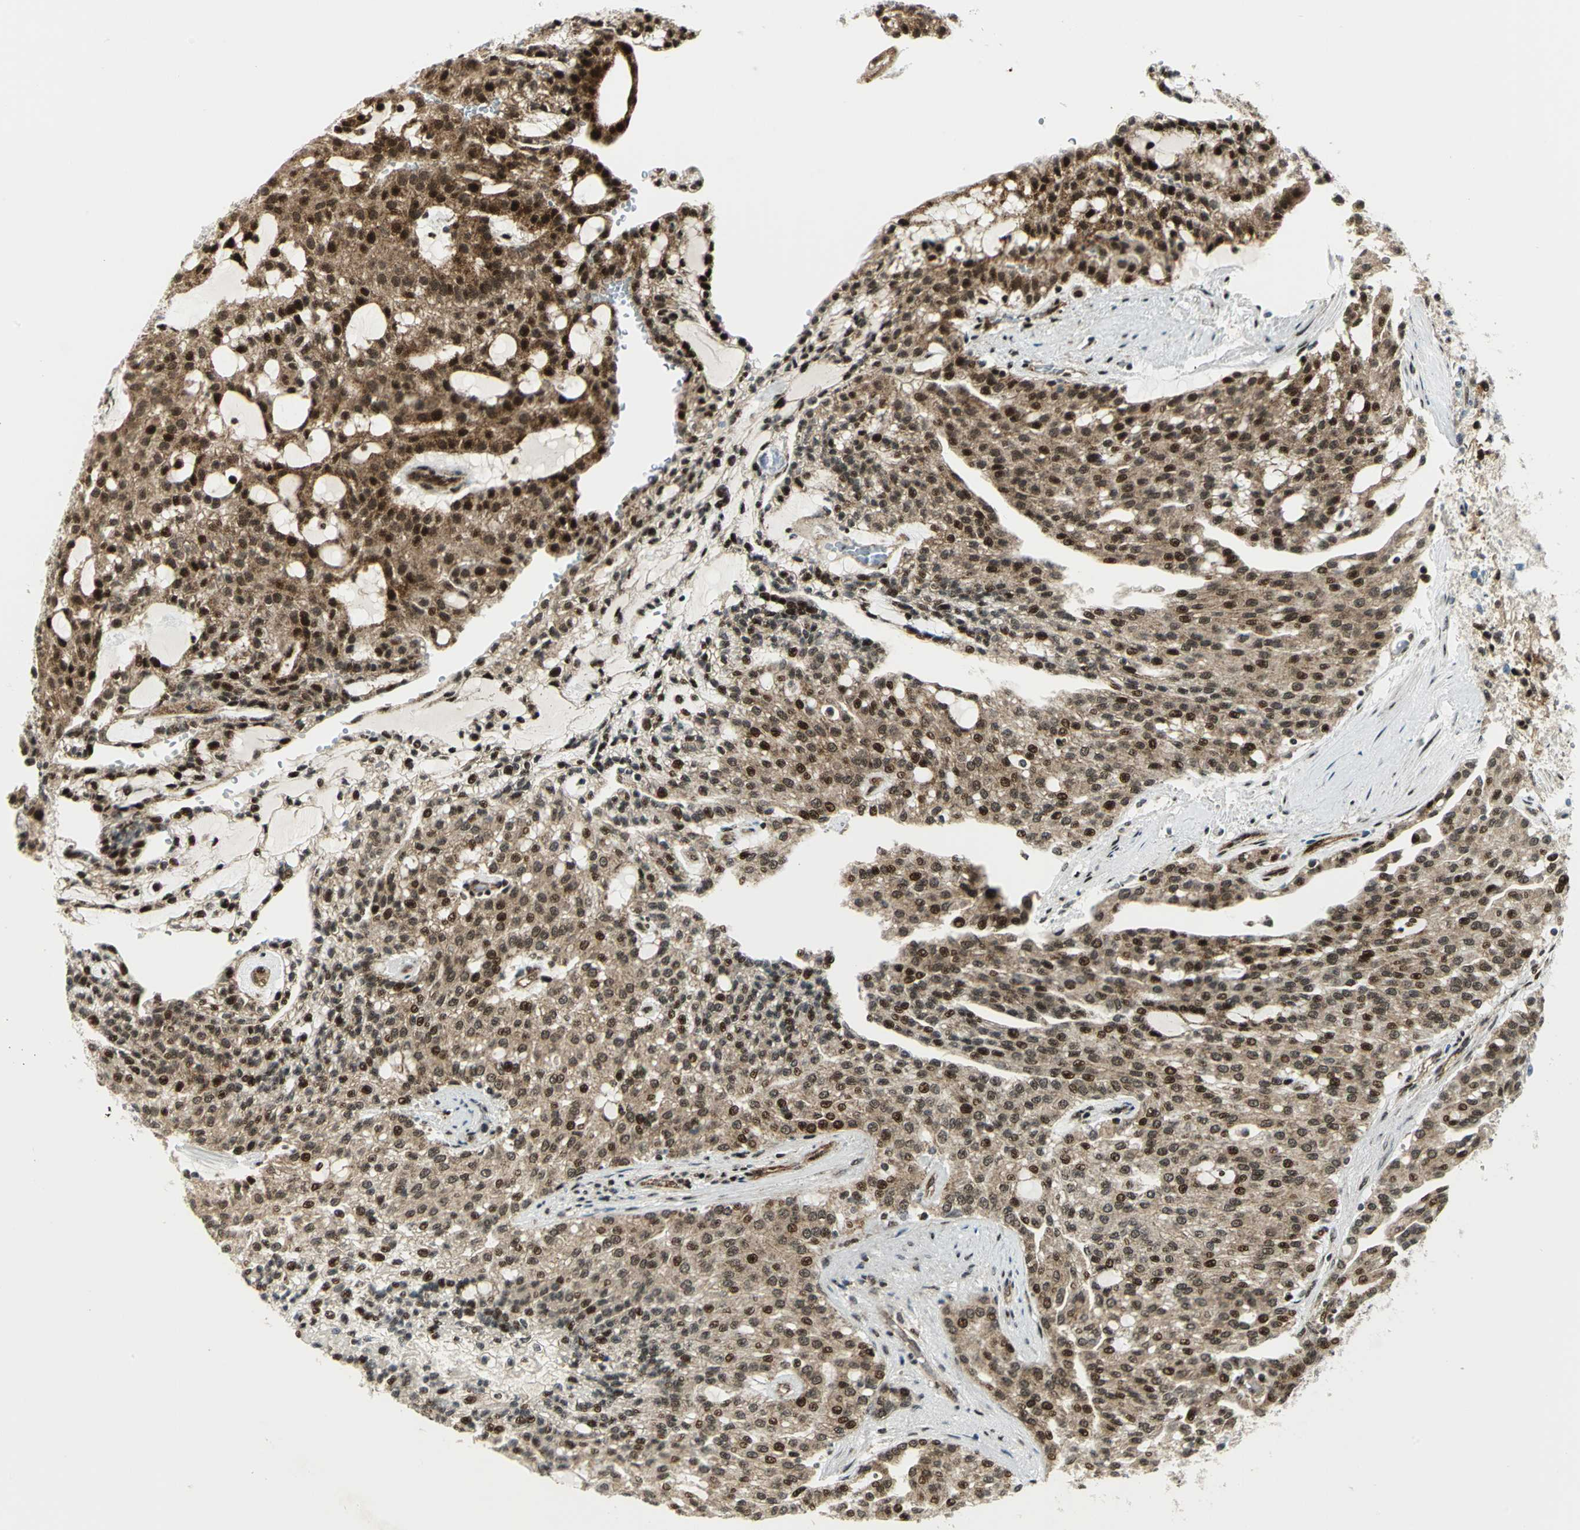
{"staining": {"intensity": "strong", "quantity": ">75%", "location": "cytoplasmic/membranous,nuclear"}, "tissue": "renal cancer", "cell_type": "Tumor cells", "image_type": "cancer", "snomed": [{"axis": "morphology", "description": "Adenocarcinoma, NOS"}, {"axis": "topography", "description": "Kidney"}], "caption": "DAB (3,3'-diaminobenzidine) immunohistochemical staining of human renal cancer (adenocarcinoma) demonstrates strong cytoplasmic/membranous and nuclear protein positivity in approximately >75% of tumor cells. (brown staining indicates protein expression, while blue staining denotes nuclei).", "gene": "COPS5", "patient": {"sex": "male", "age": 63}}